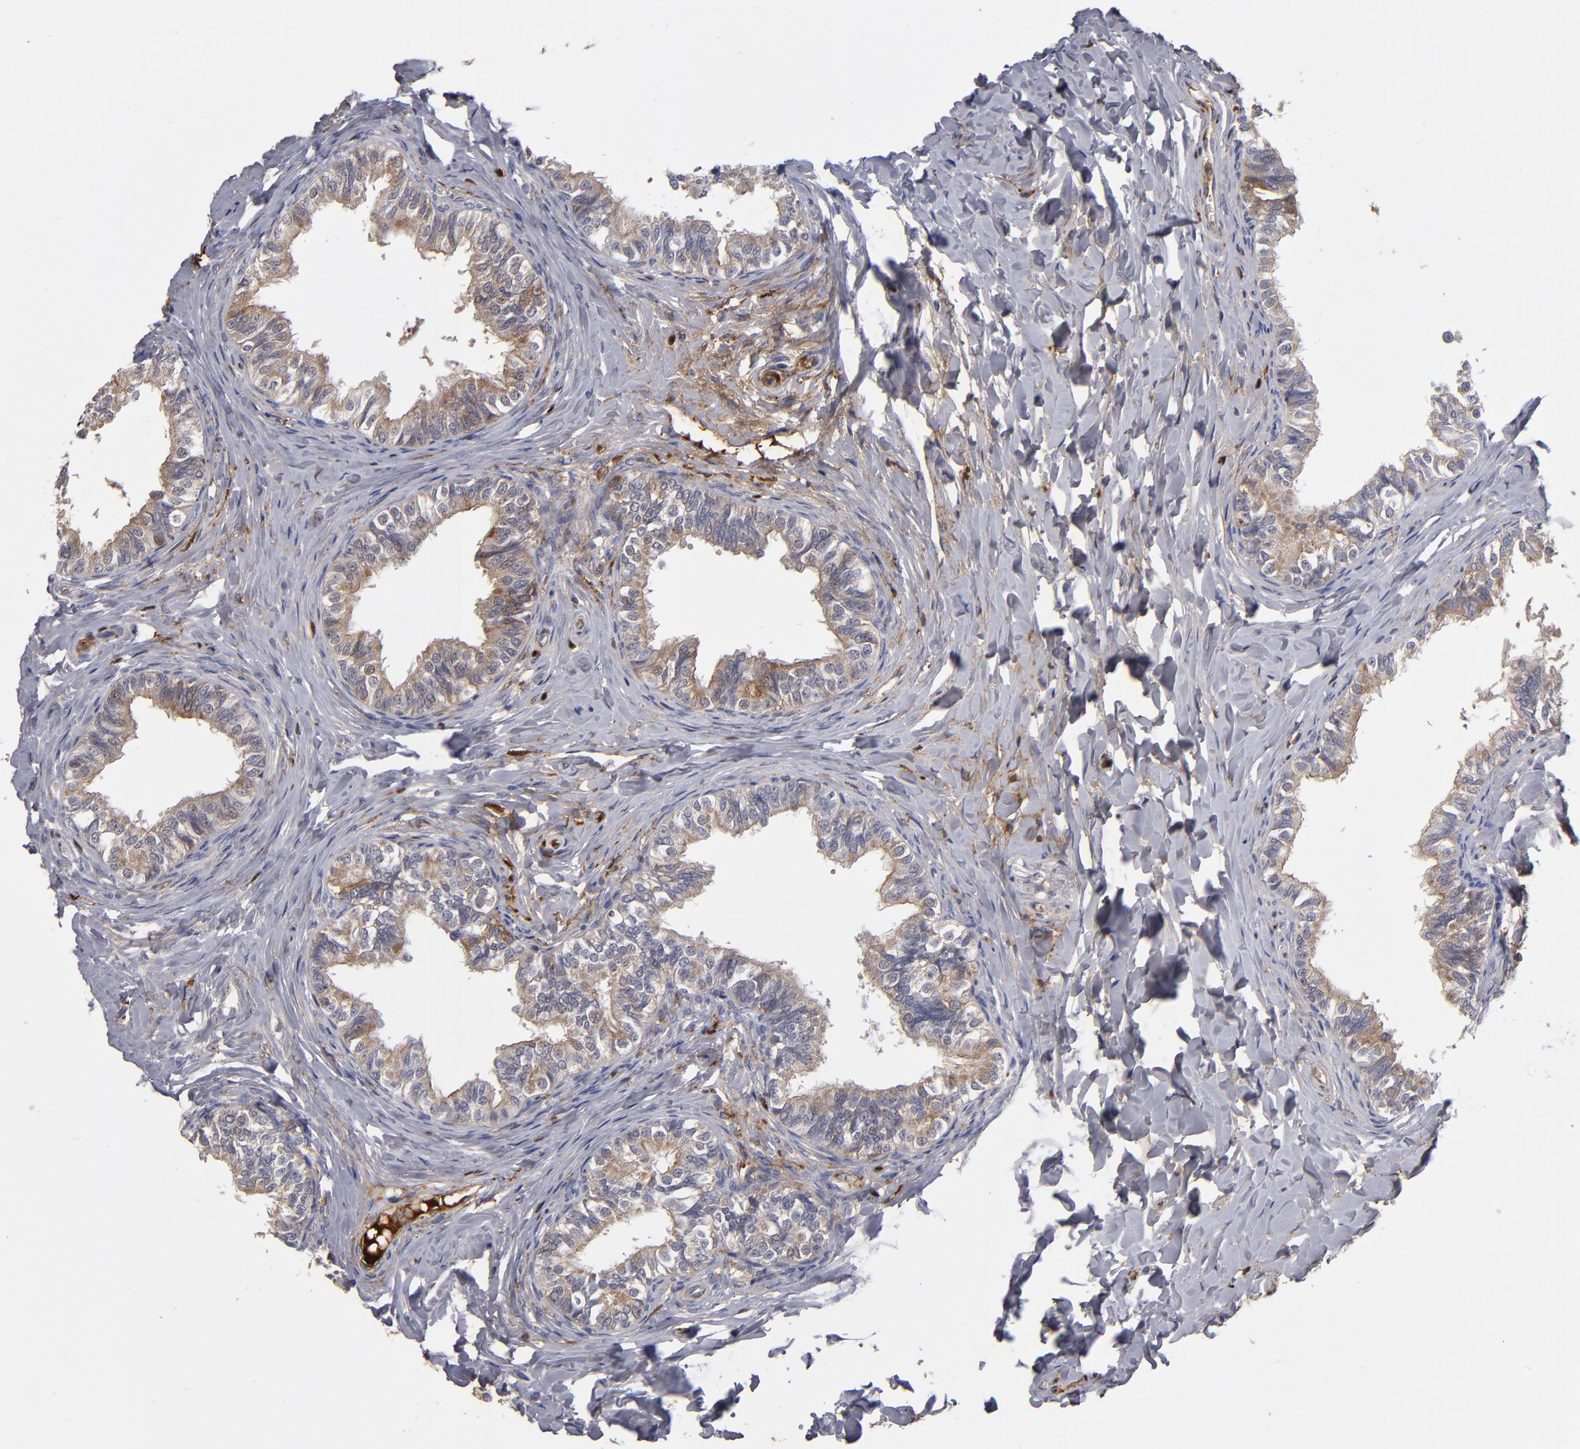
{"staining": {"intensity": "moderate", "quantity": ">75%", "location": "cytoplasmic/membranous"}, "tissue": "epididymis", "cell_type": "Glandular cells", "image_type": "normal", "snomed": [{"axis": "morphology", "description": "Normal tissue, NOS"}, {"axis": "topography", "description": "Soft tissue"}, {"axis": "topography", "description": "Epididymis"}], "caption": "This is a histology image of immunohistochemistry staining of benign epididymis, which shows moderate expression in the cytoplasmic/membranous of glandular cells.", "gene": "EXD2", "patient": {"sex": "male", "age": 26}}